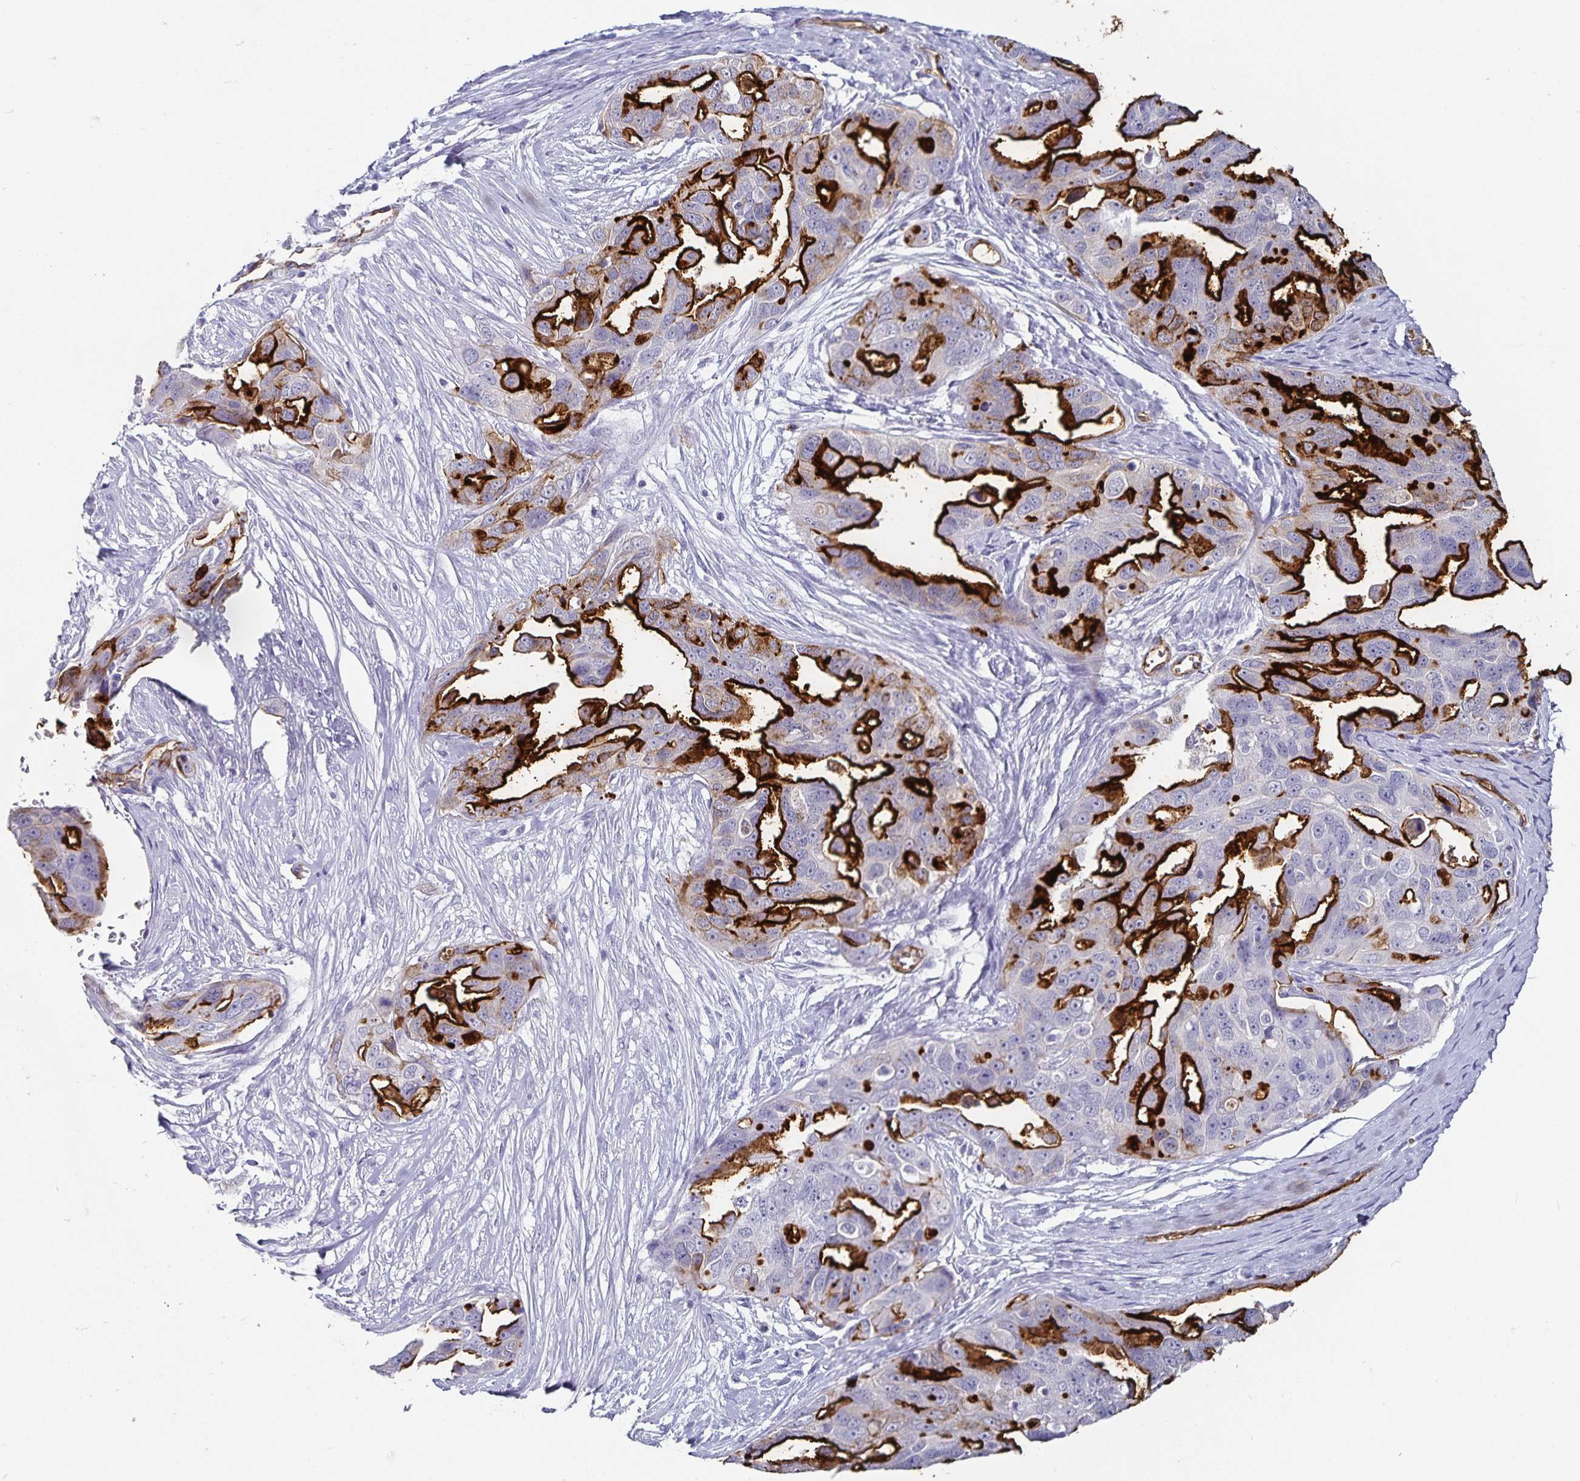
{"staining": {"intensity": "strong", "quantity": "25%-75%", "location": "cytoplasmic/membranous"}, "tissue": "ovarian cancer", "cell_type": "Tumor cells", "image_type": "cancer", "snomed": [{"axis": "morphology", "description": "Carcinoma, endometroid"}, {"axis": "topography", "description": "Ovary"}], "caption": "Ovarian cancer (endometroid carcinoma) stained for a protein displays strong cytoplasmic/membranous positivity in tumor cells. The staining was performed using DAB (3,3'-diaminobenzidine) to visualize the protein expression in brown, while the nuclei were stained in blue with hematoxylin (Magnification: 20x).", "gene": "PODXL", "patient": {"sex": "female", "age": 70}}